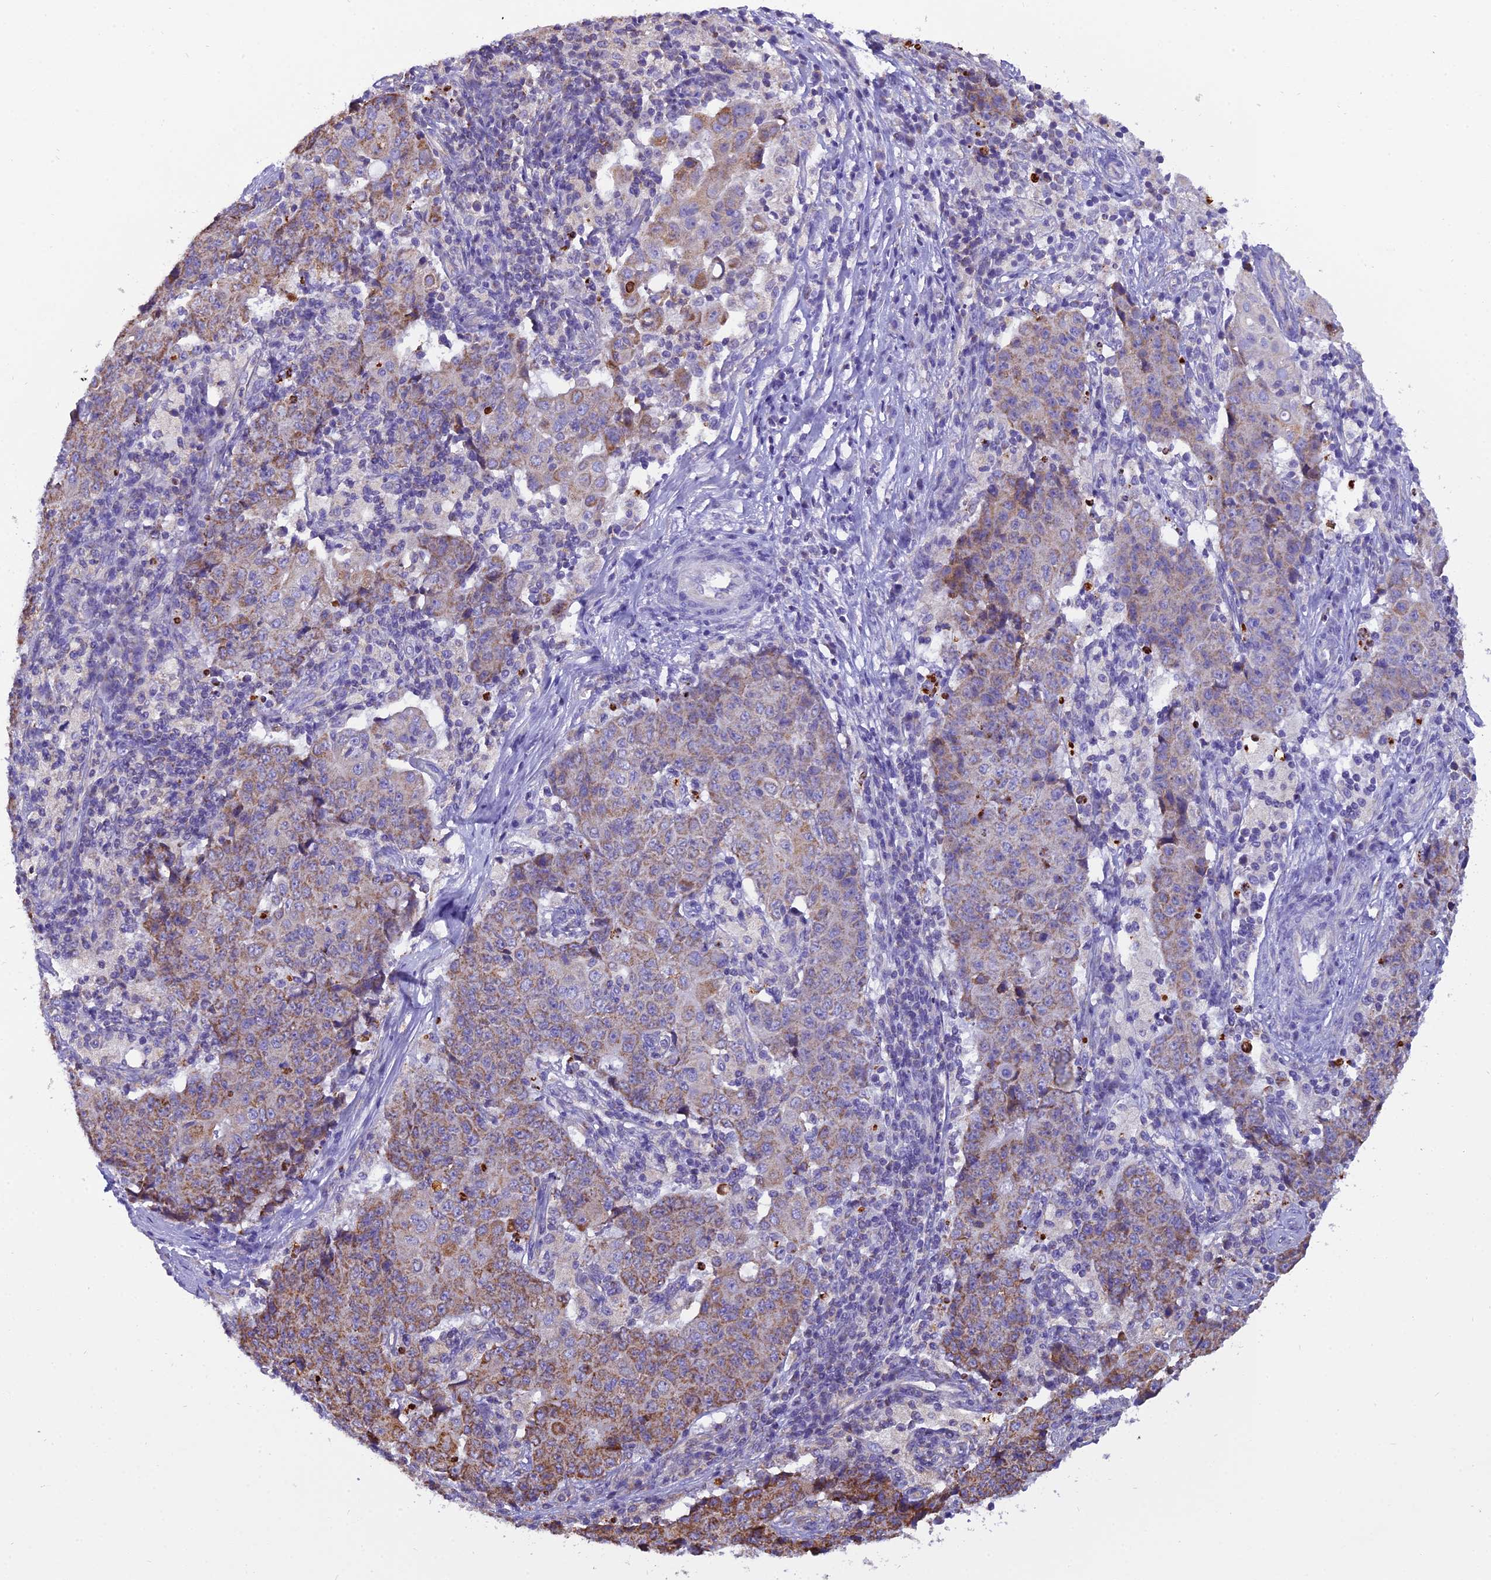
{"staining": {"intensity": "moderate", "quantity": "25%-75%", "location": "cytoplasmic/membranous"}, "tissue": "ovarian cancer", "cell_type": "Tumor cells", "image_type": "cancer", "snomed": [{"axis": "morphology", "description": "Carcinoma, endometroid"}, {"axis": "topography", "description": "Ovary"}], "caption": "Endometroid carcinoma (ovarian) stained with DAB (3,3'-diaminobenzidine) immunohistochemistry exhibits medium levels of moderate cytoplasmic/membranous positivity in about 25%-75% of tumor cells.", "gene": "GPD1", "patient": {"sex": "female", "age": 42}}